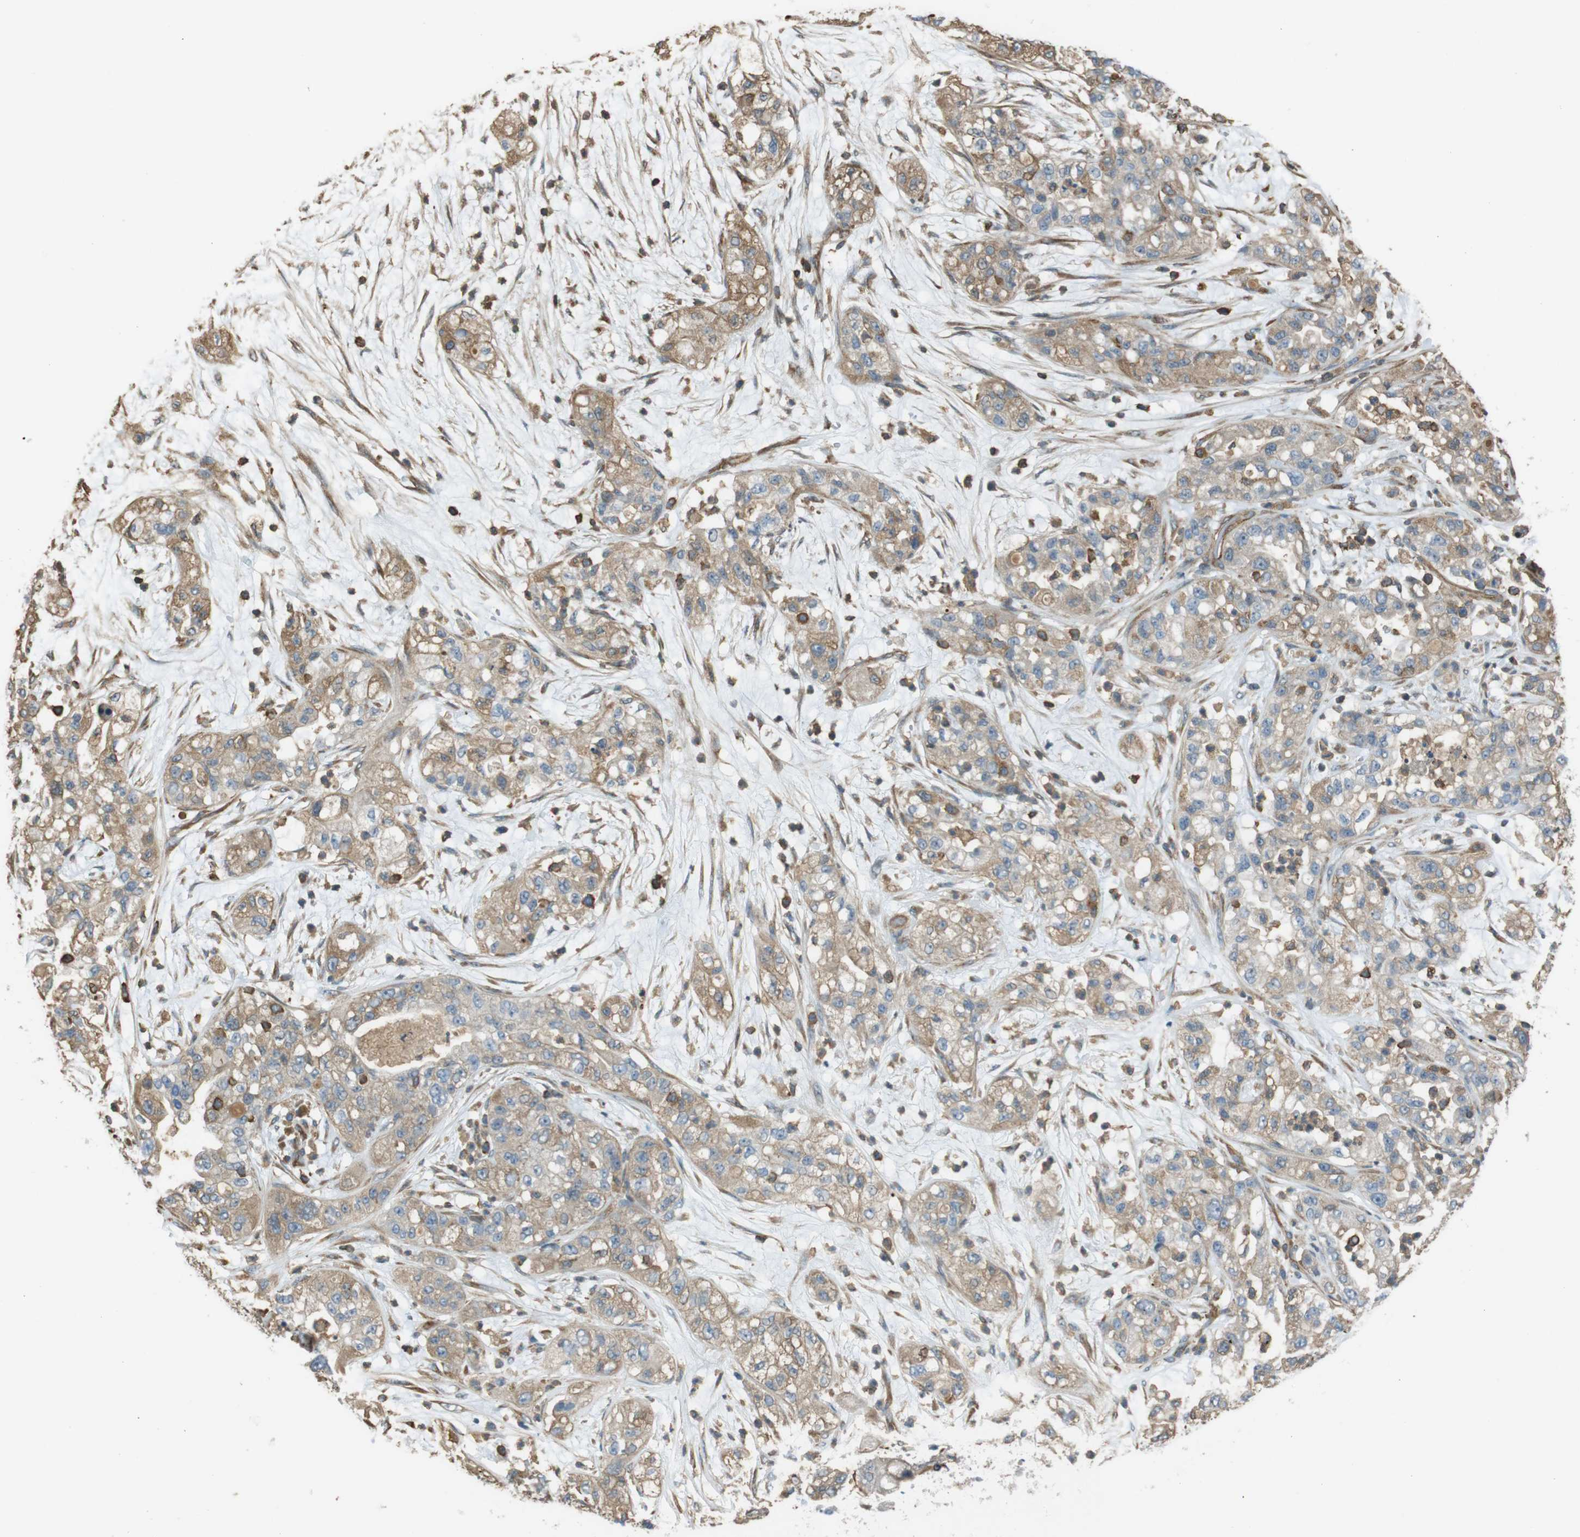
{"staining": {"intensity": "moderate", "quantity": ">75%", "location": "cytoplasmic/membranous"}, "tissue": "pancreatic cancer", "cell_type": "Tumor cells", "image_type": "cancer", "snomed": [{"axis": "morphology", "description": "Adenocarcinoma, NOS"}, {"axis": "topography", "description": "Pancreas"}], "caption": "Pancreatic cancer tissue reveals moderate cytoplasmic/membranous positivity in approximately >75% of tumor cells The staining is performed using DAB brown chromogen to label protein expression. The nuclei are counter-stained blue using hematoxylin.", "gene": "FCAR", "patient": {"sex": "female", "age": 78}}